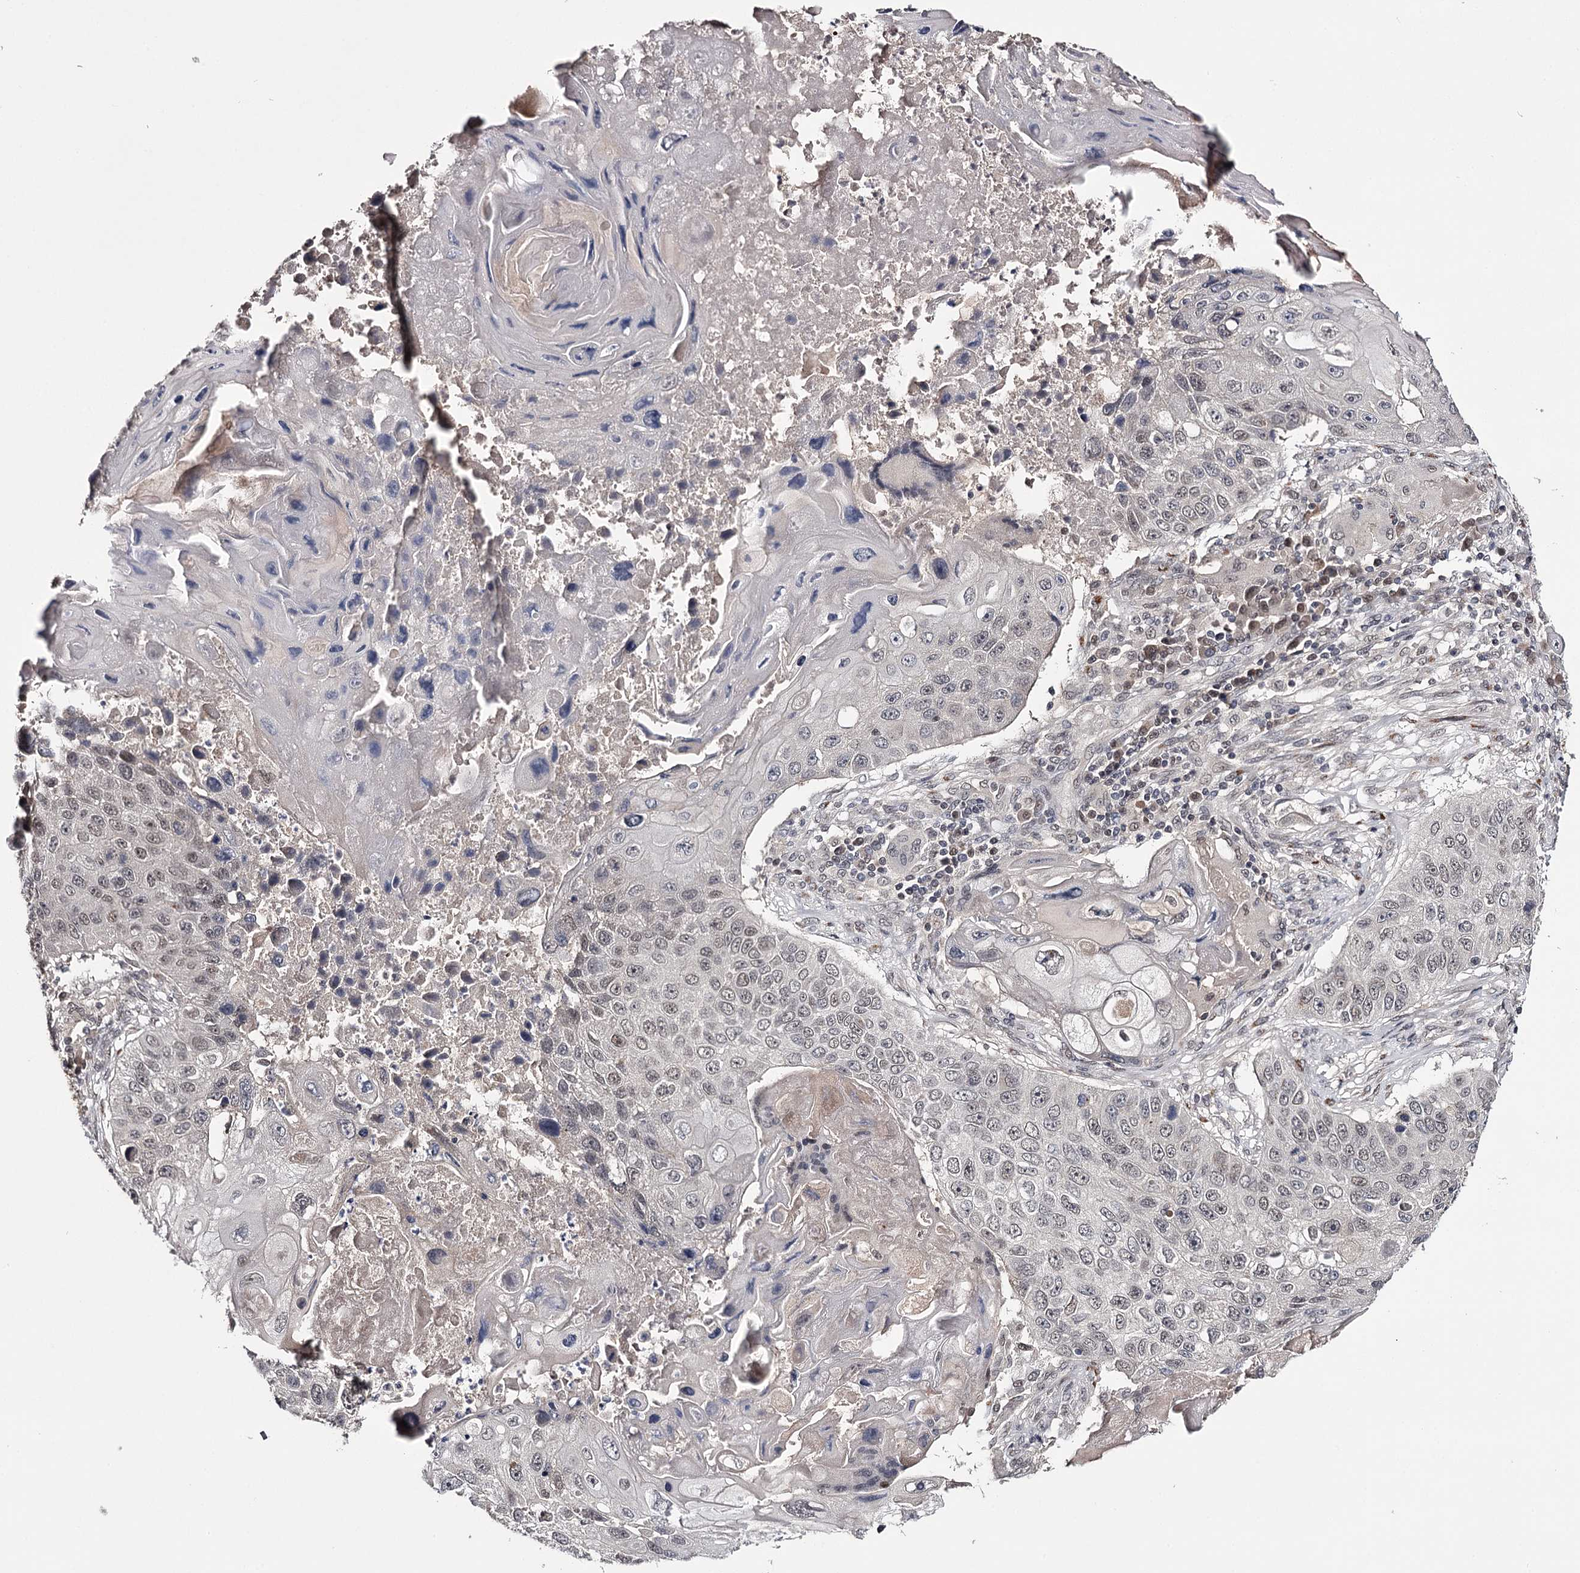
{"staining": {"intensity": "weak", "quantity": "<25%", "location": "nuclear"}, "tissue": "lung cancer", "cell_type": "Tumor cells", "image_type": "cancer", "snomed": [{"axis": "morphology", "description": "Squamous cell carcinoma, NOS"}, {"axis": "topography", "description": "Lung"}], "caption": "There is no significant positivity in tumor cells of lung cancer.", "gene": "TTC33", "patient": {"sex": "male", "age": 61}}